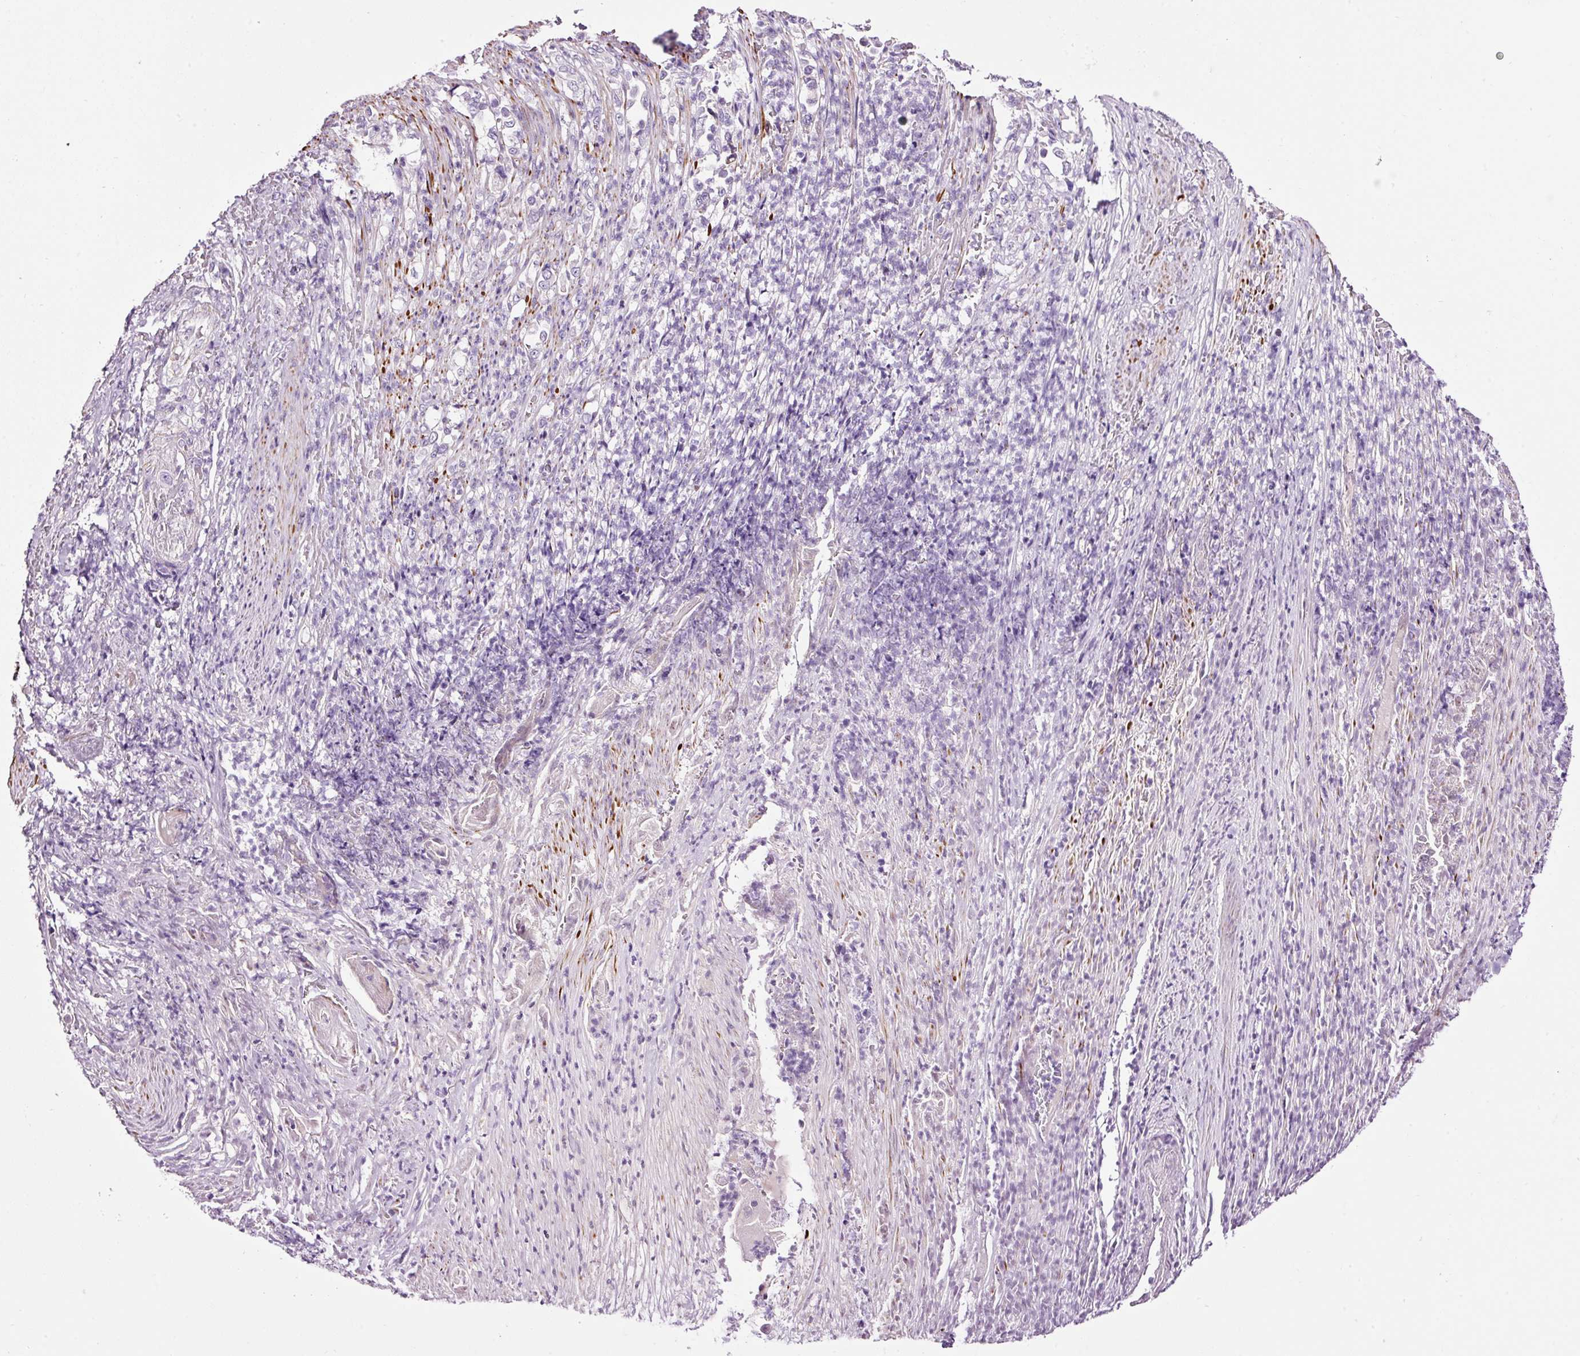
{"staining": {"intensity": "negative", "quantity": "none", "location": "none"}, "tissue": "stomach cancer", "cell_type": "Tumor cells", "image_type": "cancer", "snomed": [{"axis": "morphology", "description": "Normal tissue, NOS"}, {"axis": "morphology", "description": "Adenocarcinoma, NOS"}, {"axis": "topography", "description": "Stomach"}], "caption": "Tumor cells show no significant protein expression in stomach adenocarcinoma.", "gene": "RTF2", "patient": {"sex": "female", "age": 79}}